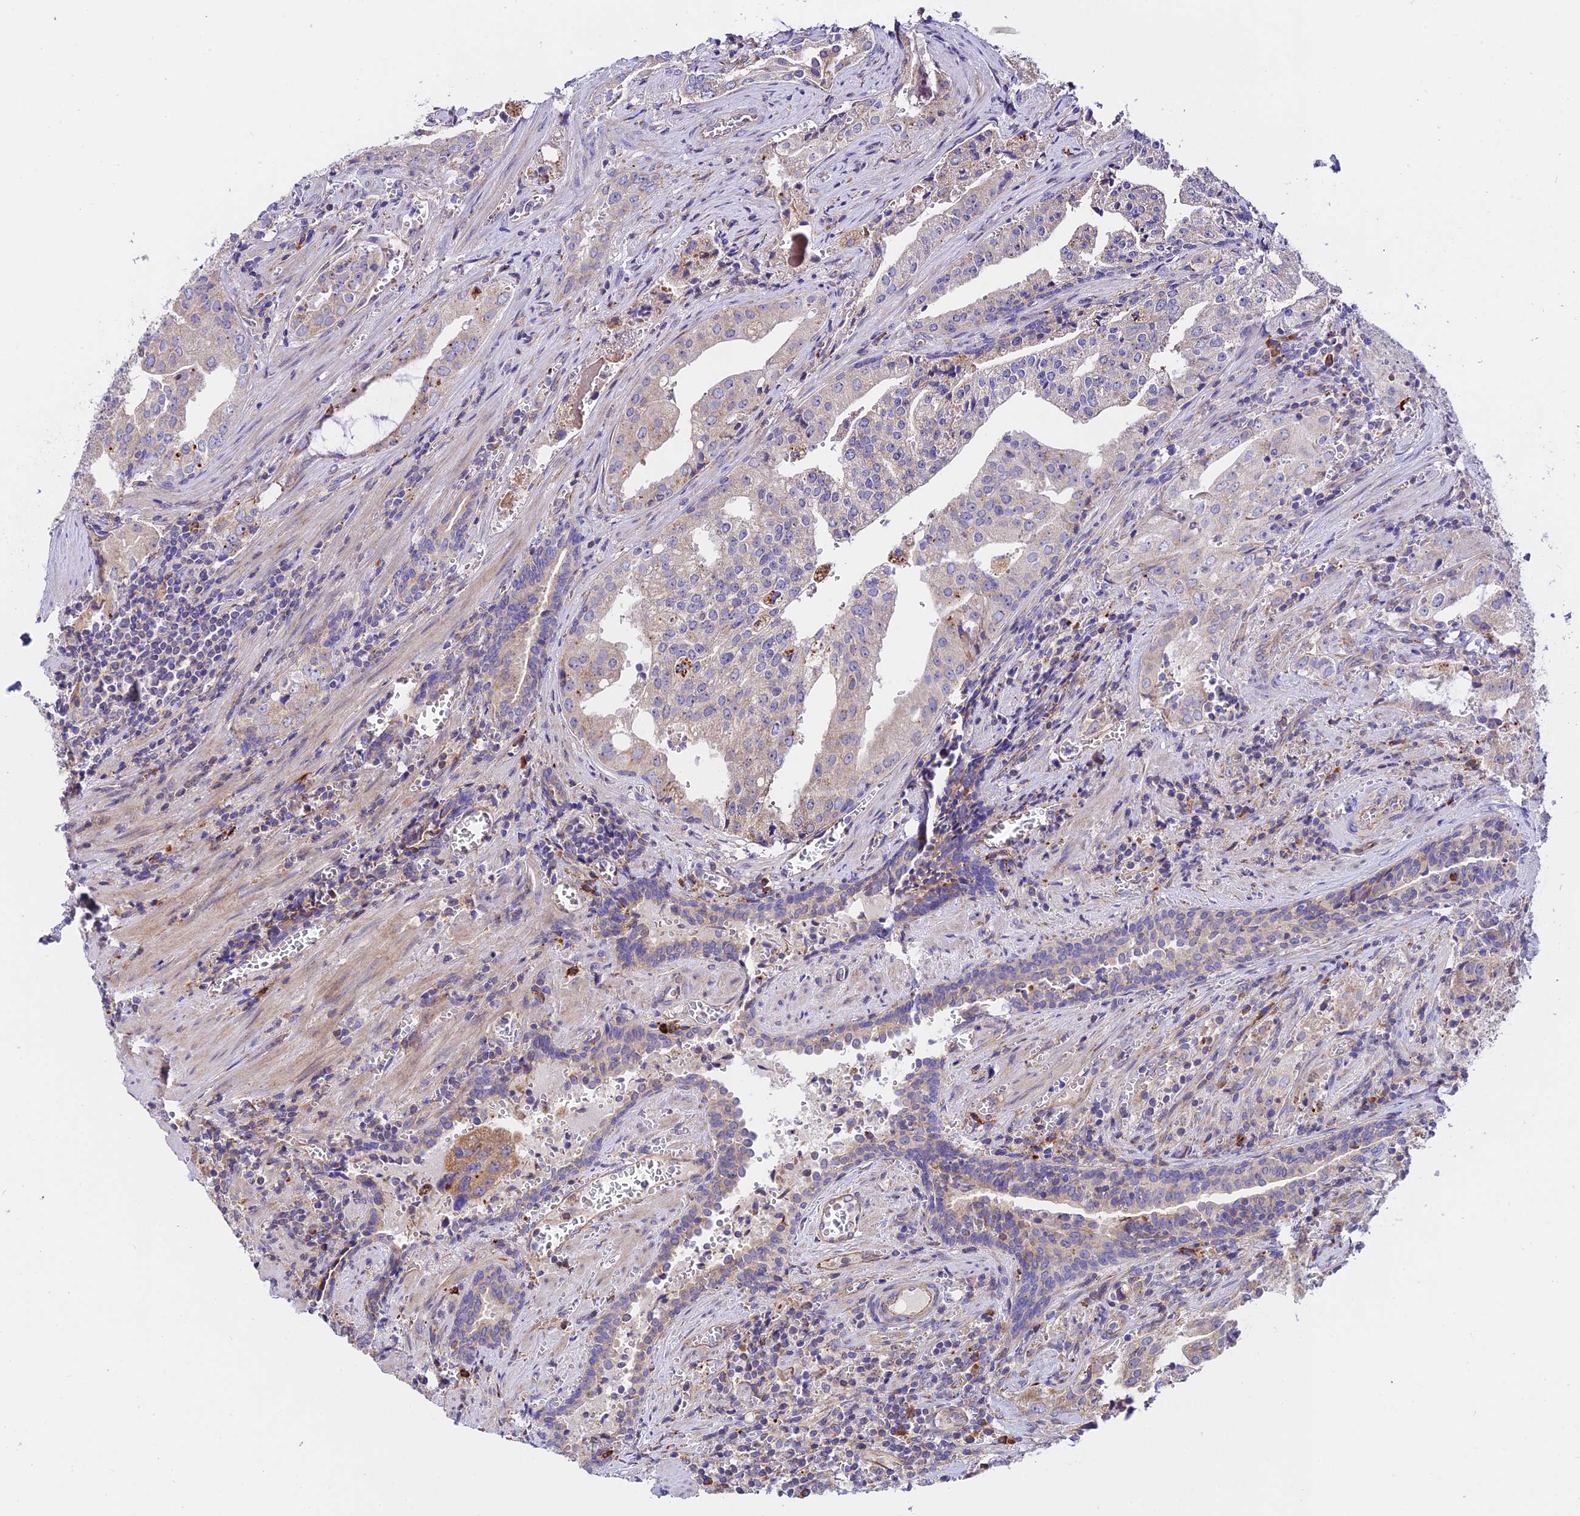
{"staining": {"intensity": "weak", "quantity": "<25%", "location": "cytoplasmic/membranous"}, "tissue": "prostate cancer", "cell_type": "Tumor cells", "image_type": "cancer", "snomed": [{"axis": "morphology", "description": "Adenocarcinoma, High grade"}, {"axis": "topography", "description": "Prostate"}], "caption": "High magnification brightfield microscopy of prostate cancer (adenocarcinoma (high-grade)) stained with DAB (brown) and counterstained with hematoxylin (blue): tumor cells show no significant positivity.", "gene": "VPS13C", "patient": {"sex": "male", "age": 68}}